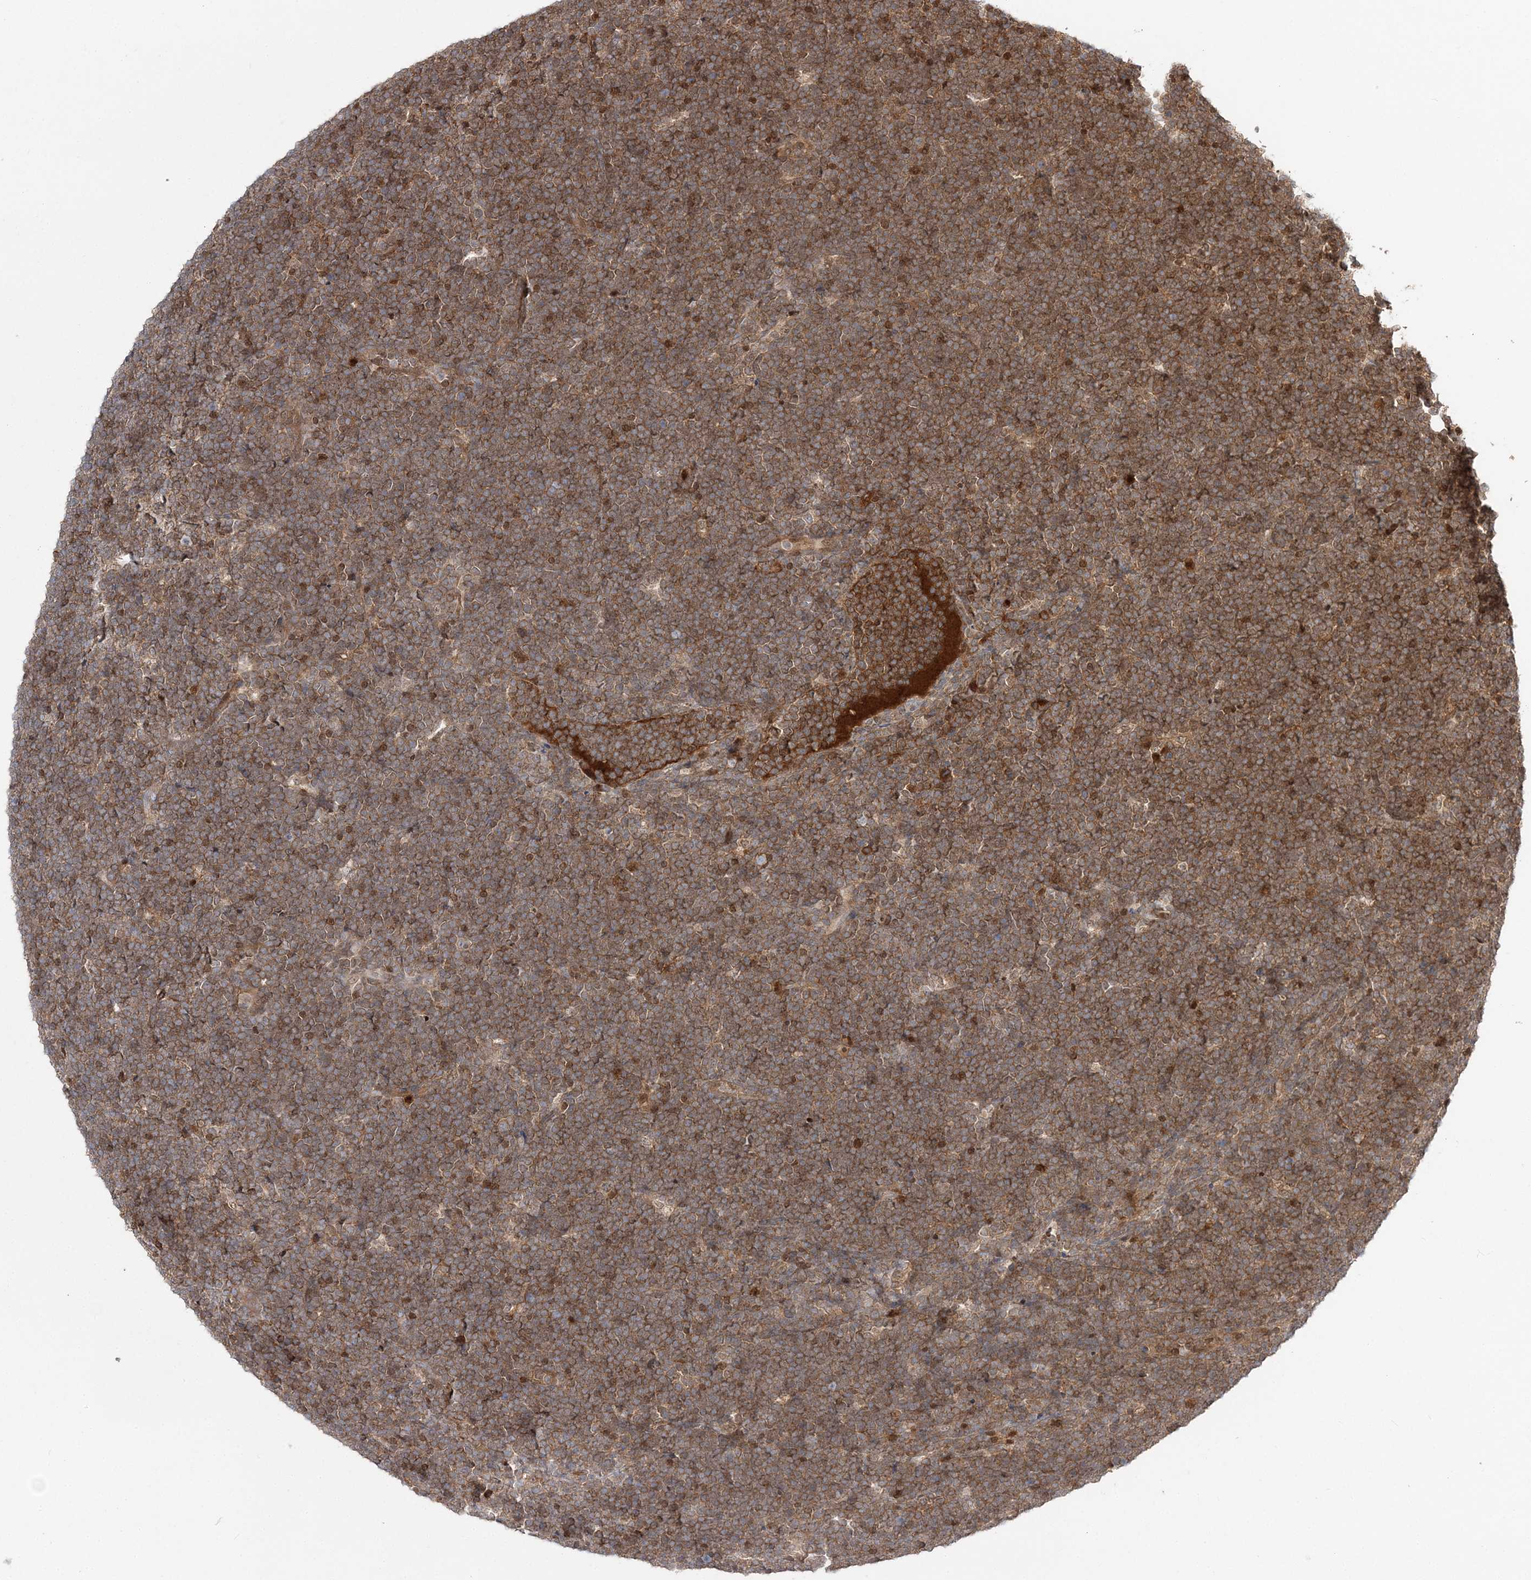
{"staining": {"intensity": "moderate", "quantity": ">75%", "location": "cytoplasmic/membranous"}, "tissue": "lymphoma", "cell_type": "Tumor cells", "image_type": "cancer", "snomed": [{"axis": "morphology", "description": "Malignant lymphoma, non-Hodgkin's type, High grade"}, {"axis": "topography", "description": "Lymph node"}], "caption": "The image reveals a brown stain indicating the presence of a protein in the cytoplasmic/membranous of tumor cells in lymphoma.", "gene": "NIF3L1", "patient": {"sex": "male", "age": 13}}